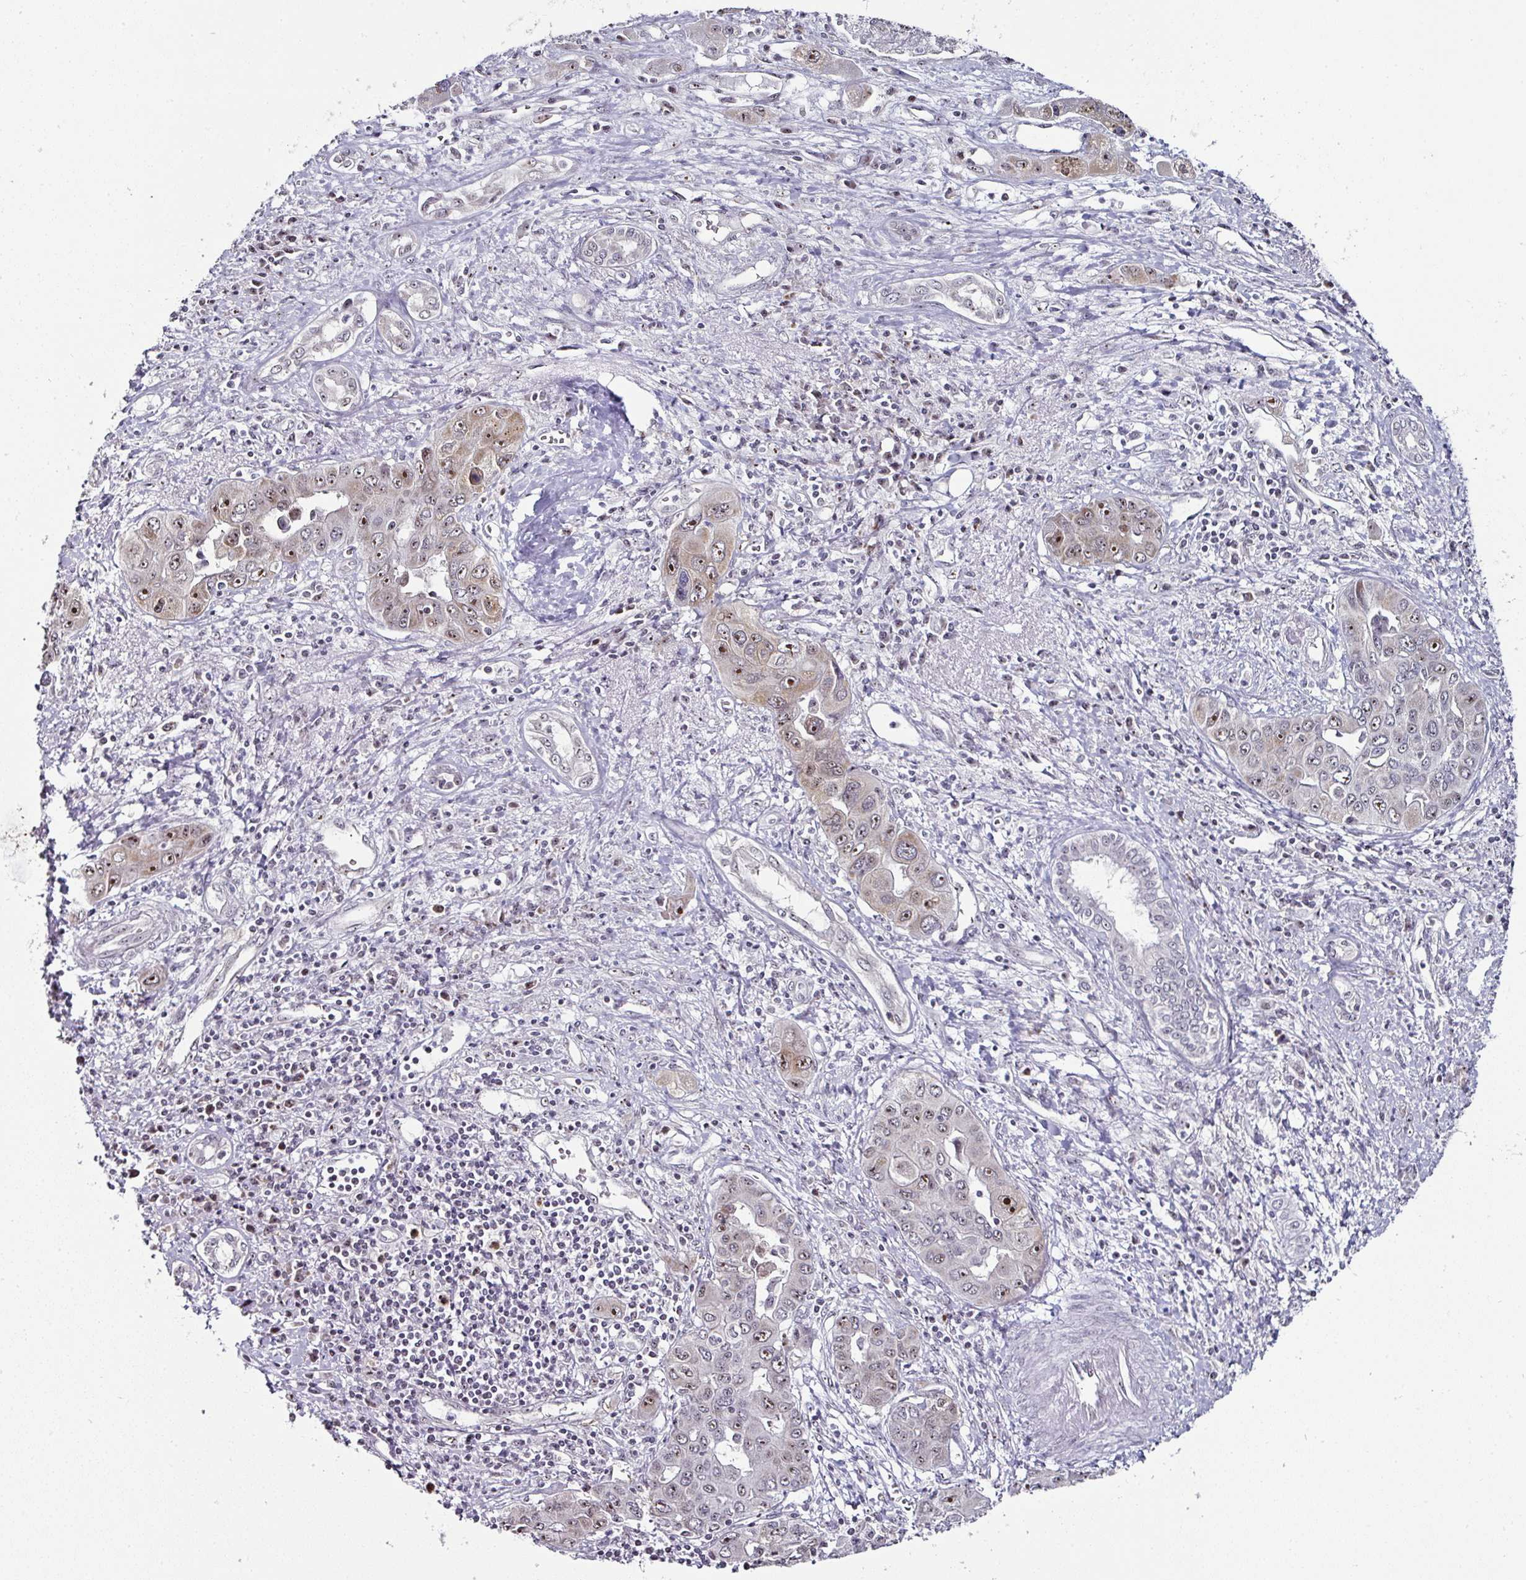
{"staining": {"intensity": "moderate", "quantity": ">75%", "location": "cytoplasmic/membranous,nuclear"}, "tissue": "liver cancer", "cell_type": "Tumor cells", "image_type": "cancer", "snomed": [{"axis": "morphology", "description": "Cholangiocarcinoma"}, {"axis": "topography", "description": "Liver"}], "caption": "Immunohistochemical staining of human liver cancer (cholangiocarcinoma) exhibits moderate cytoplasmic/membranous and nuclear protein staining in about >75% of tumor cells.", "gene": "NACC2", "patient": {"sex": "male", "age": 67}}